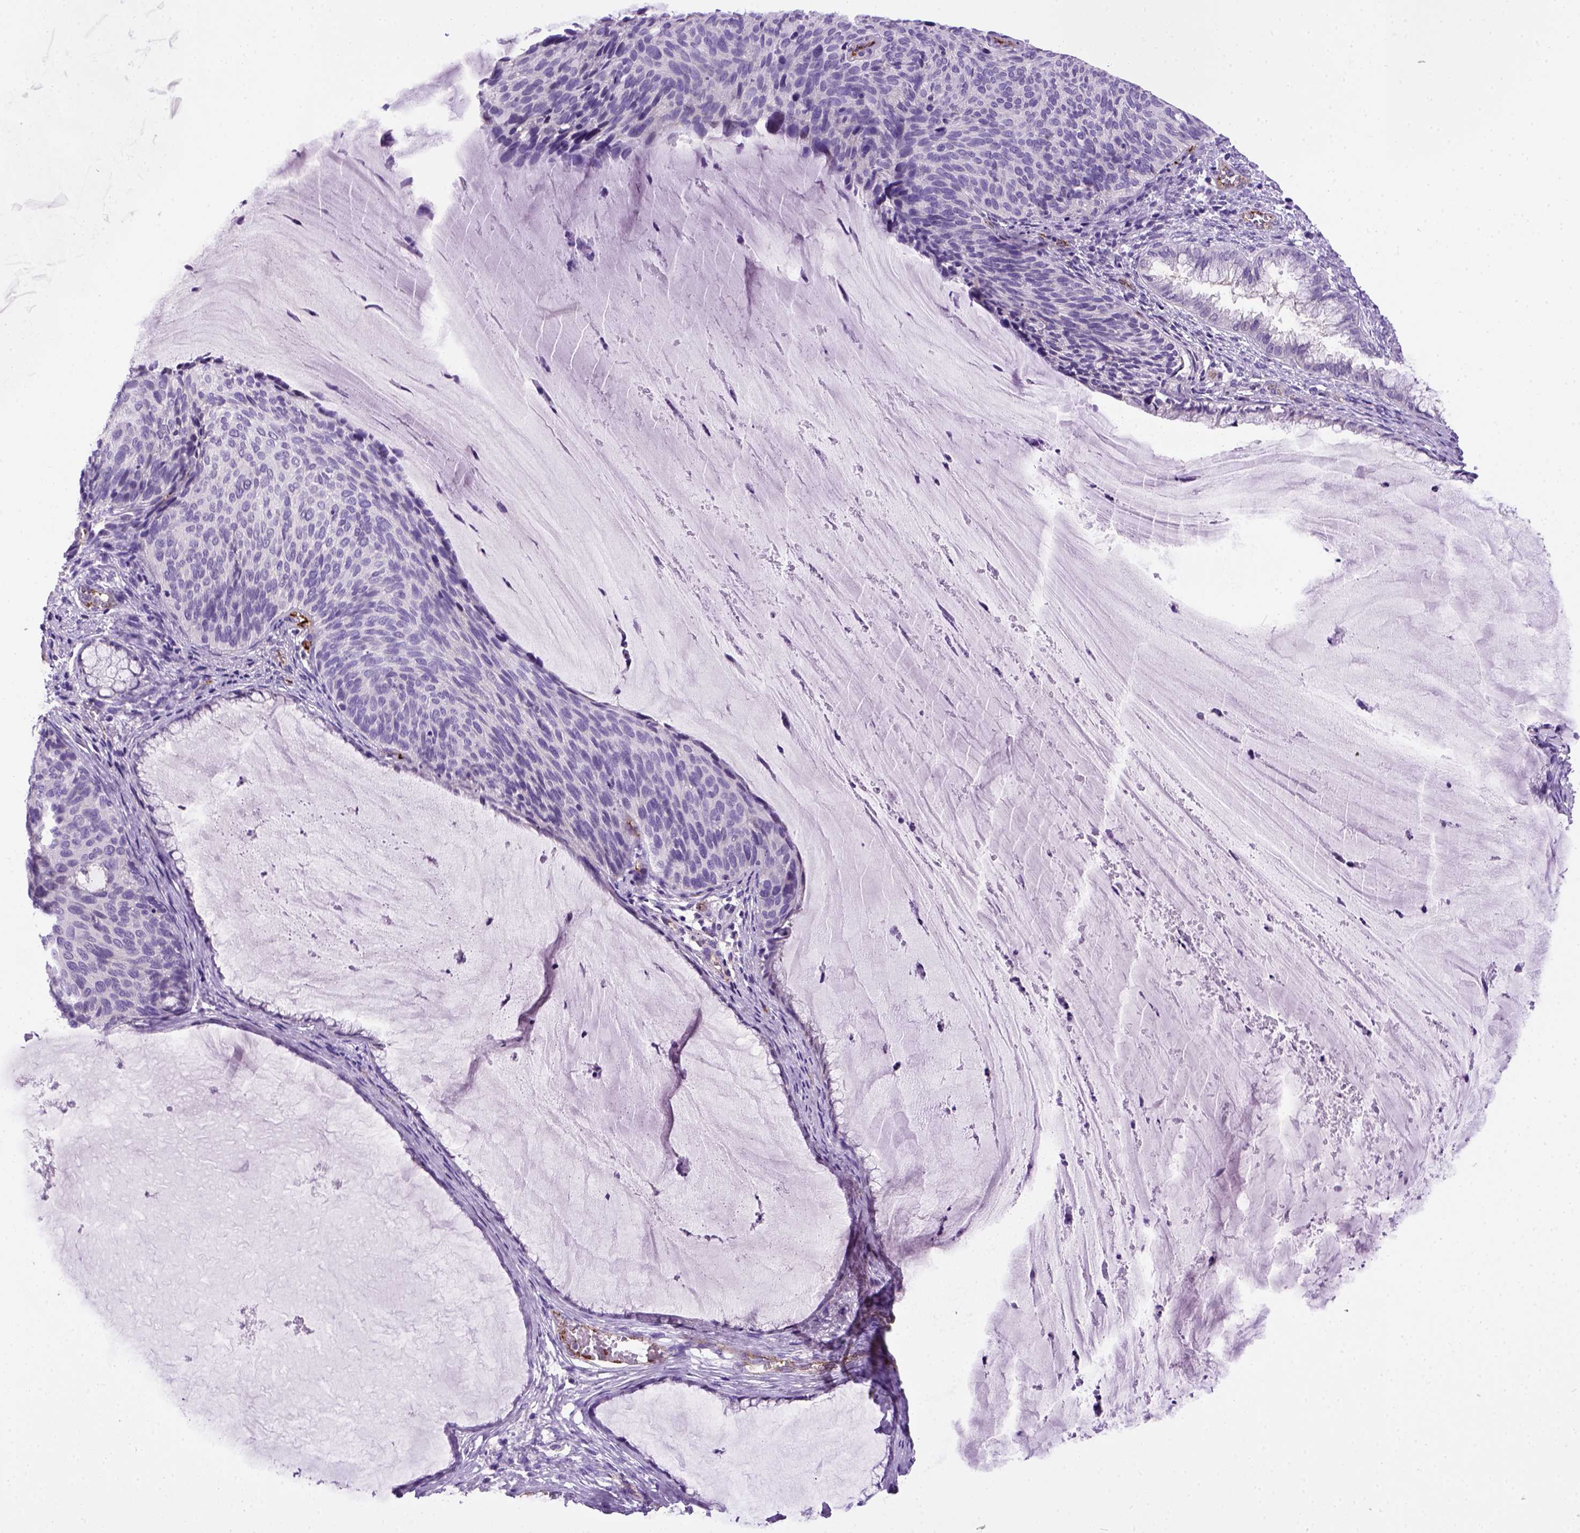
{"staining": {"intensity": "negative", "quantity": "none", "location": "none"}, "tissue": "cervical cancer", "cell_type": "Tumor cells", "image_type": "cancer", "snomed": [{"axis": "morphology", "description": "Squamous cell carcinoma, NOS"}, {"axis": "topography", "description": "Cervix"}], "caption": "DAB (3,3'-diaminobenzidine) immunohistochemical staining of cervical cancer displays no significant positivity in tumor cells.", "gene": "VWF", "patient": {"sex": "female", "age": 36}}